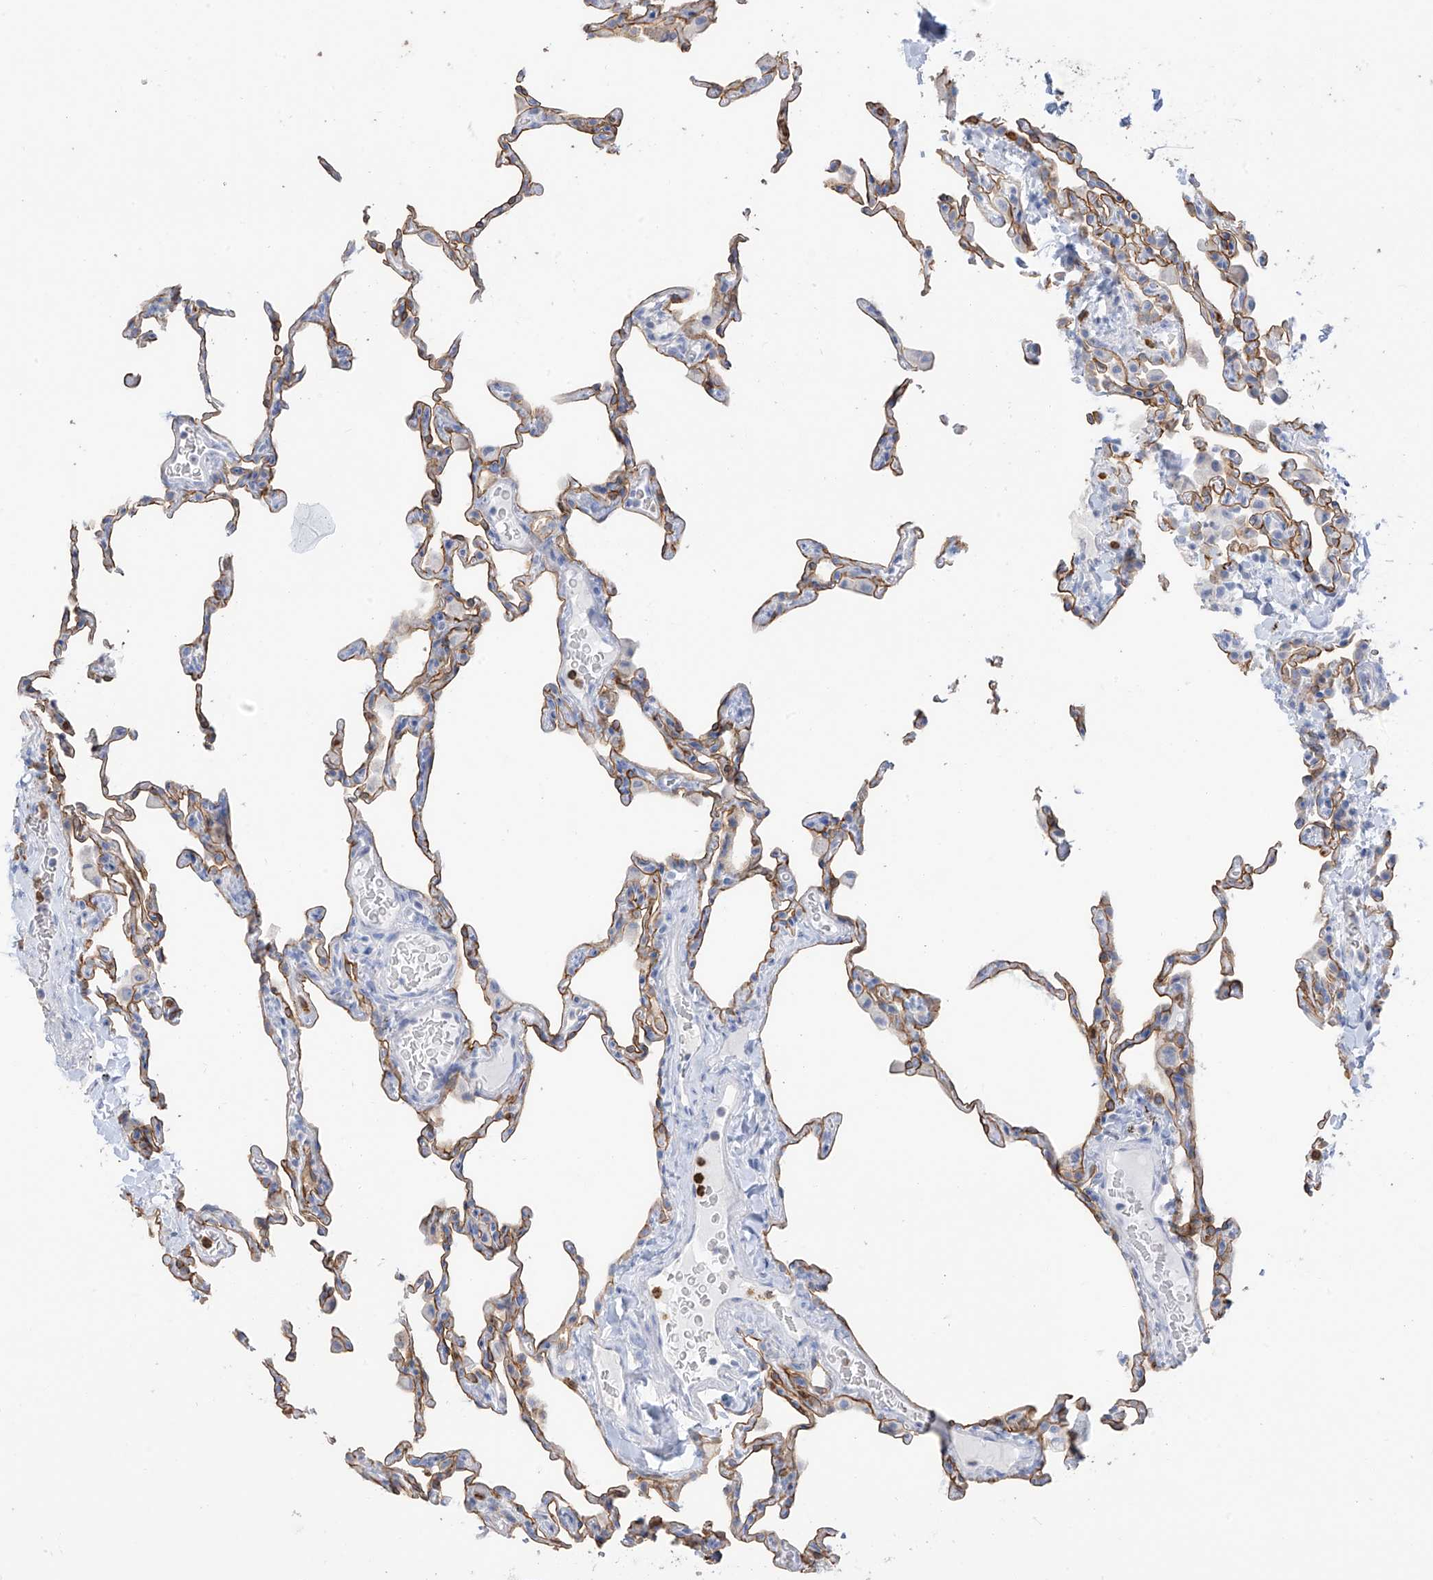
{"staining": {"intensity": "strong", "quantity": "<25%", "location": "cytoplasmic/membranous"}, "tissue": "lung", "cell_type": "Alveolar cells", "image_type": "normal", "snomed": [{"axis": "morphology", "description": "Normal tissue, NOS"}, {"axis": "topography", "description": "Lung"}], "caption": "Strong cytoplasmic/membranous staining for a protein is identified in approximately <25% of alveolar cells of benign lung using immunohistochemistry (IHC).", "gene": "PAFAH1B3", "patient": {"sex": "male", "age": 20}}